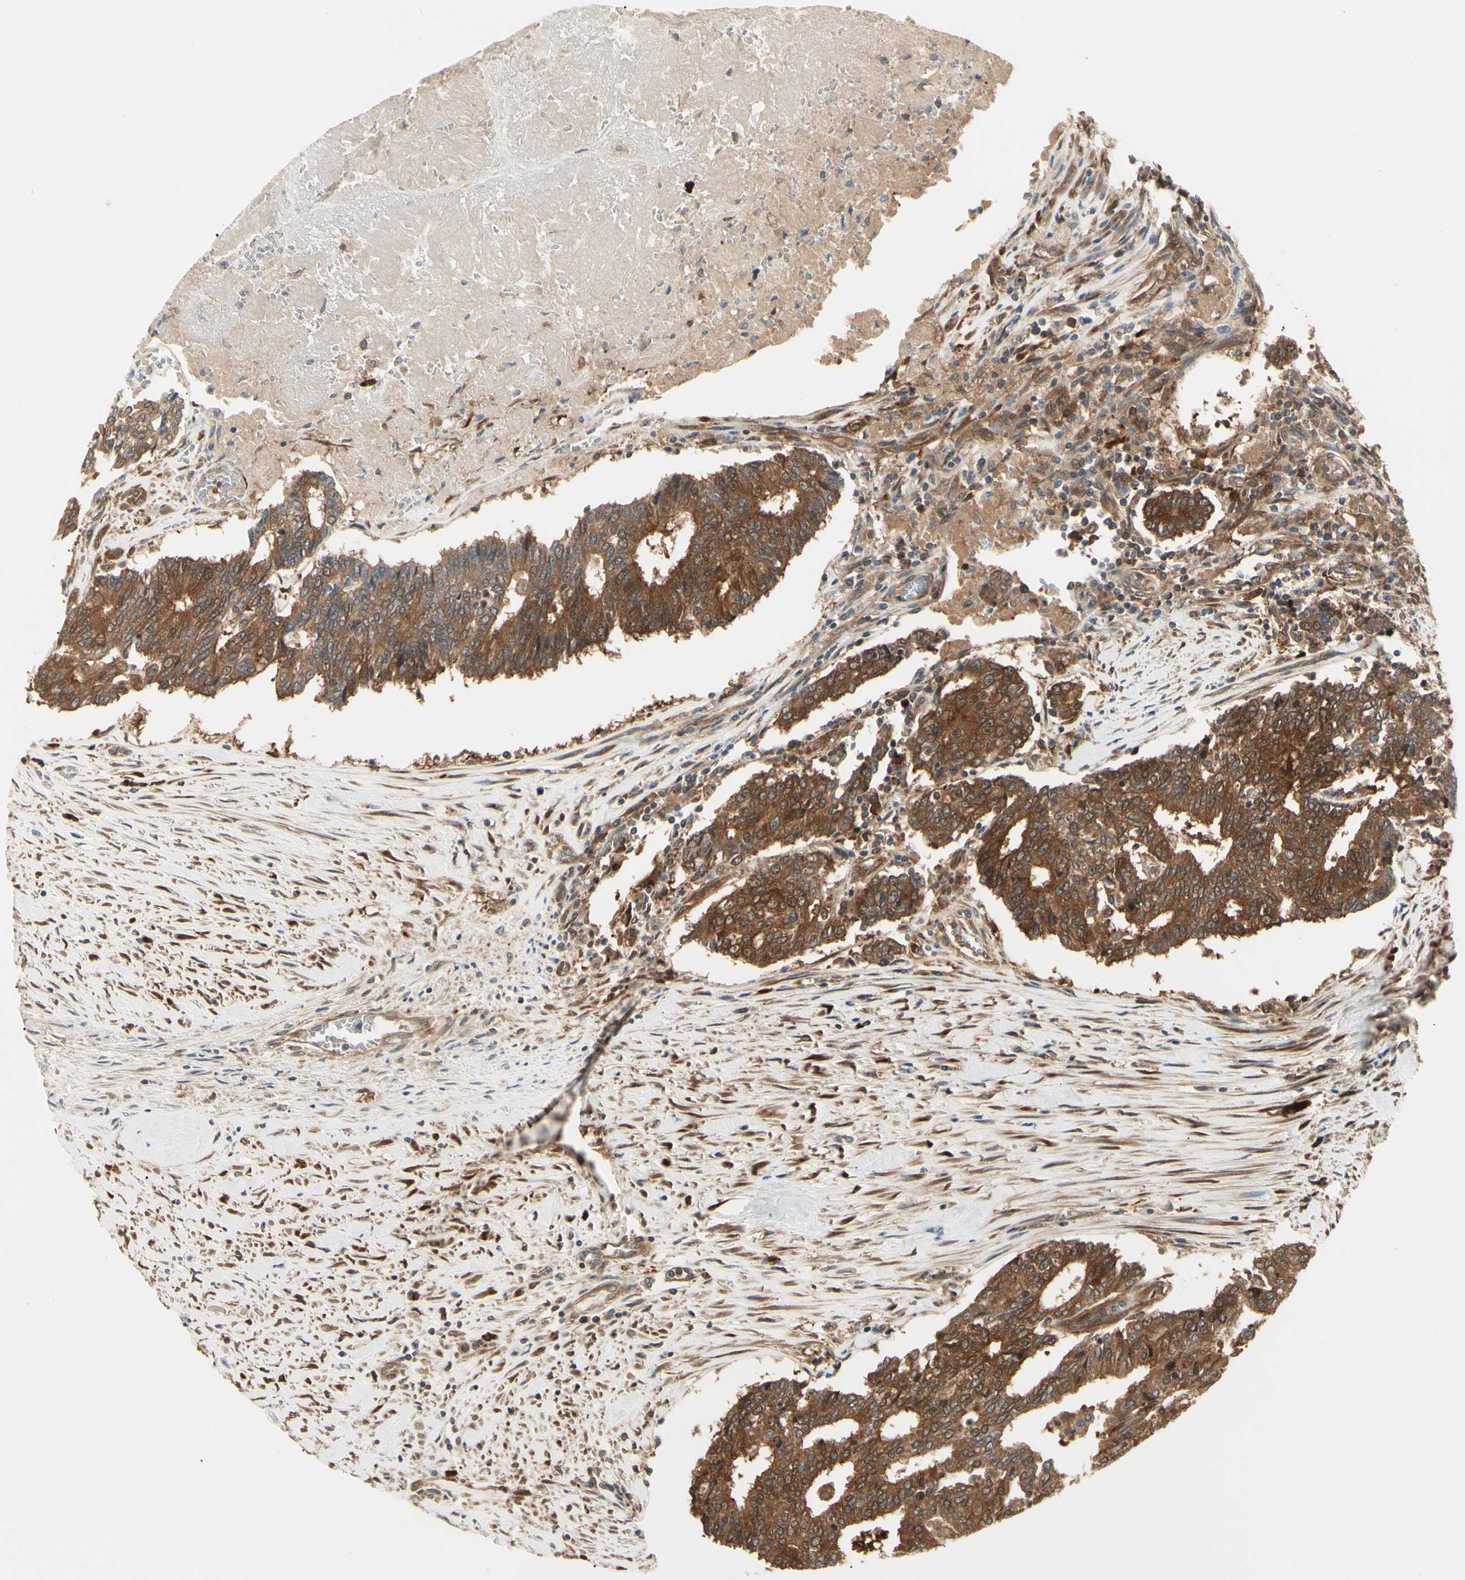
{"staining": {"intensity": "strong", "quantity": ">75%", "location": "cytoplasmic/membranous"}, "tissue": "prostate cancer", "cell_type": "Tumor cells", "image_type": "cancer", "snomed": [{"axis": "morphology", "description": "Adenocarcinoma, High grade"}, {"axis": "topography", "description": "Prostate"}], "caption": "There is high levels of strong cytoplasmic/membranous positivity in tumor cells of prostate cancer, as demonstrated by immunohistochemical staining (brown color).", "gene": "NME1-NME2", "patient": {"sex": "male", "age": 55}}